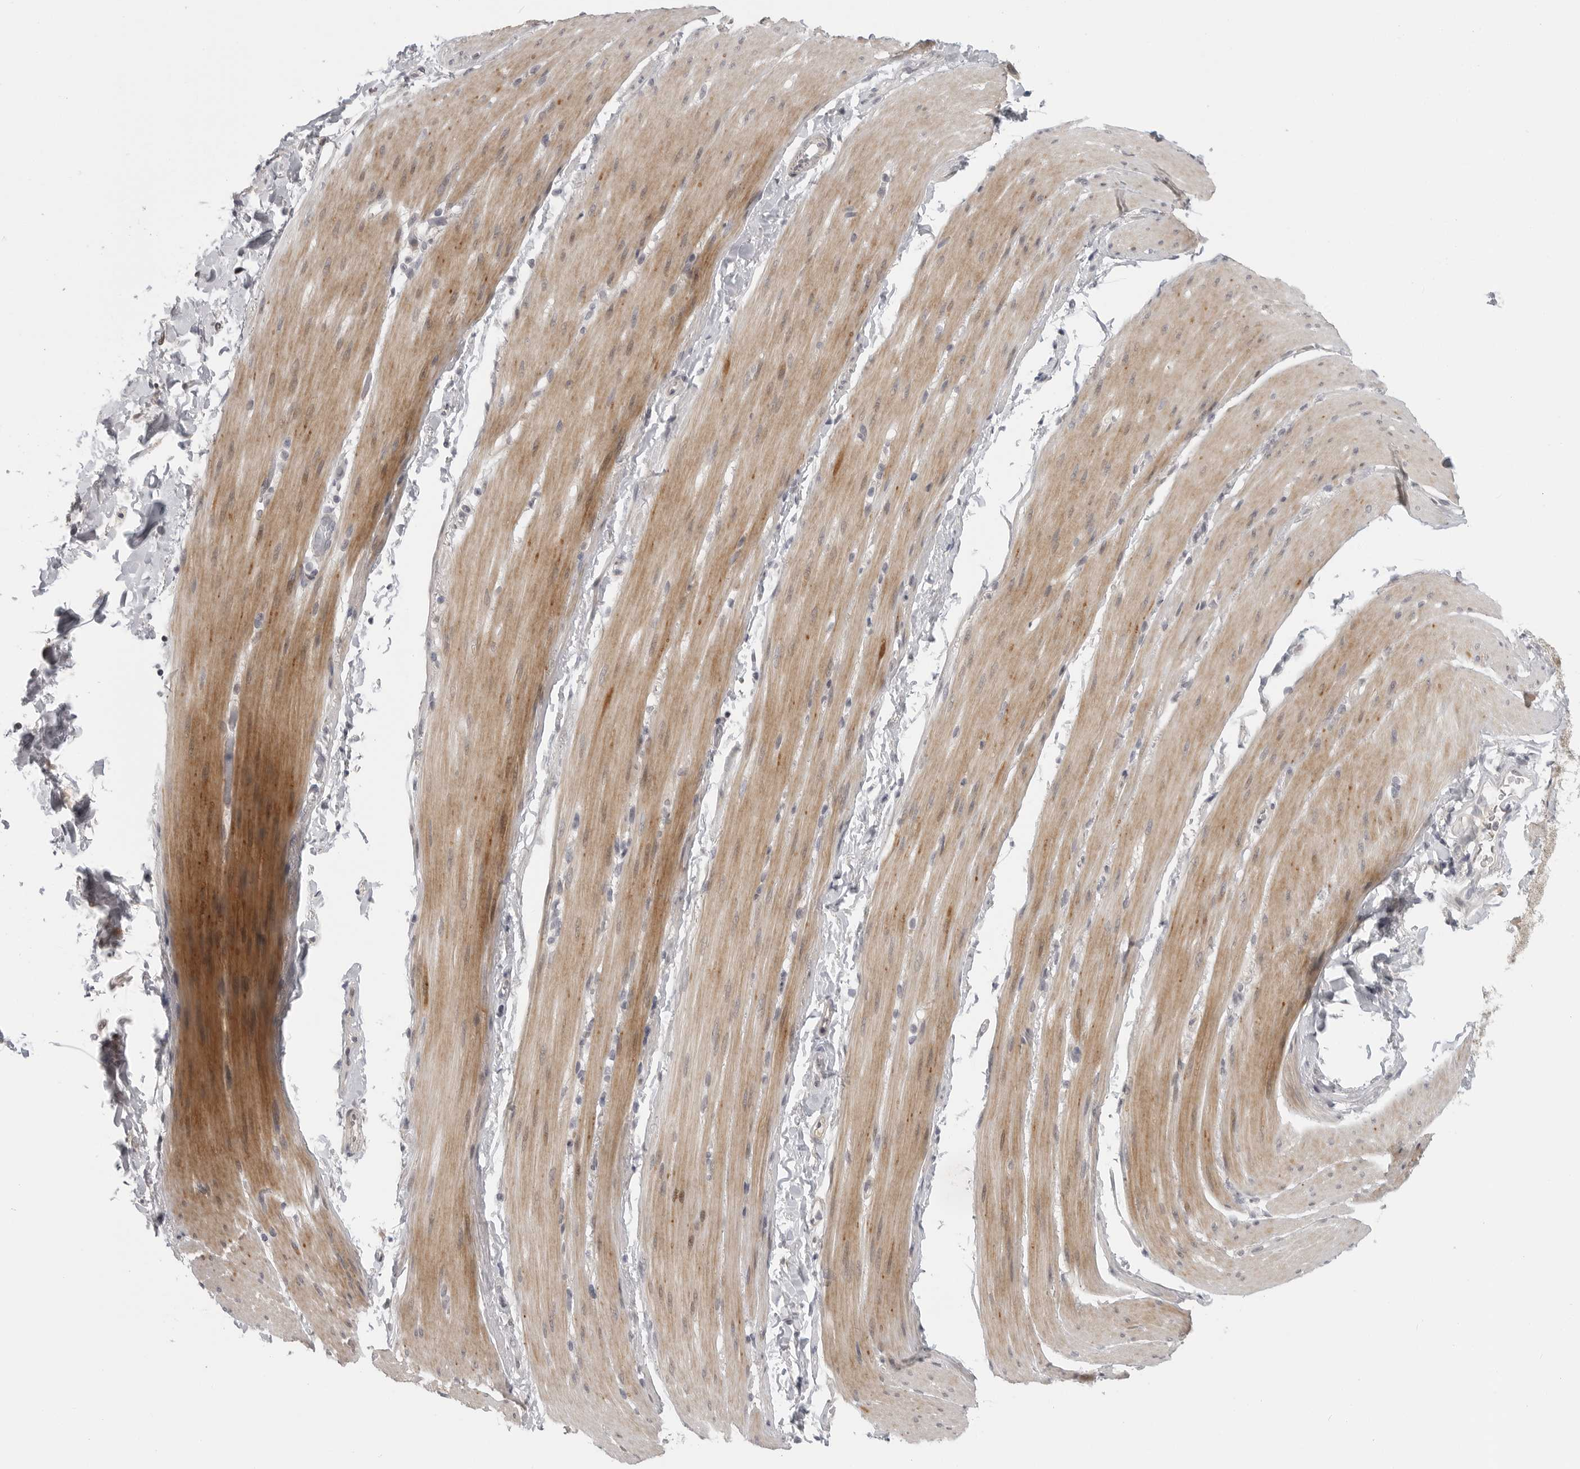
{"staining": {"intensity": "moderate", "quantity": "<25%", "location": "cytoplasmic/membranous"}, "tissue": "smooth muscle", "cell_type": "Smooth muscle cells", "image_type": "normal", "snomed": [{"axis": "morphology", "description": "Normal tissue, NOS"}, {"axis": "topography", "description": "Smooth muscle"}, {"axis": "topography", "description": "Small intestine"}], "caption": "High-magnification brightfield microscopy of unremarkable smooth muscle stained with DAB (3,3'-diaminobenzidine) (brown) and counterstained with hematoxylin (blue). smooth muscle cells exhibit moderate cytoplasmic/membranous expression is present in approximately<25% of cells.", "gene": "CTIF", "patient": {"sex": "female", "age": 84}}